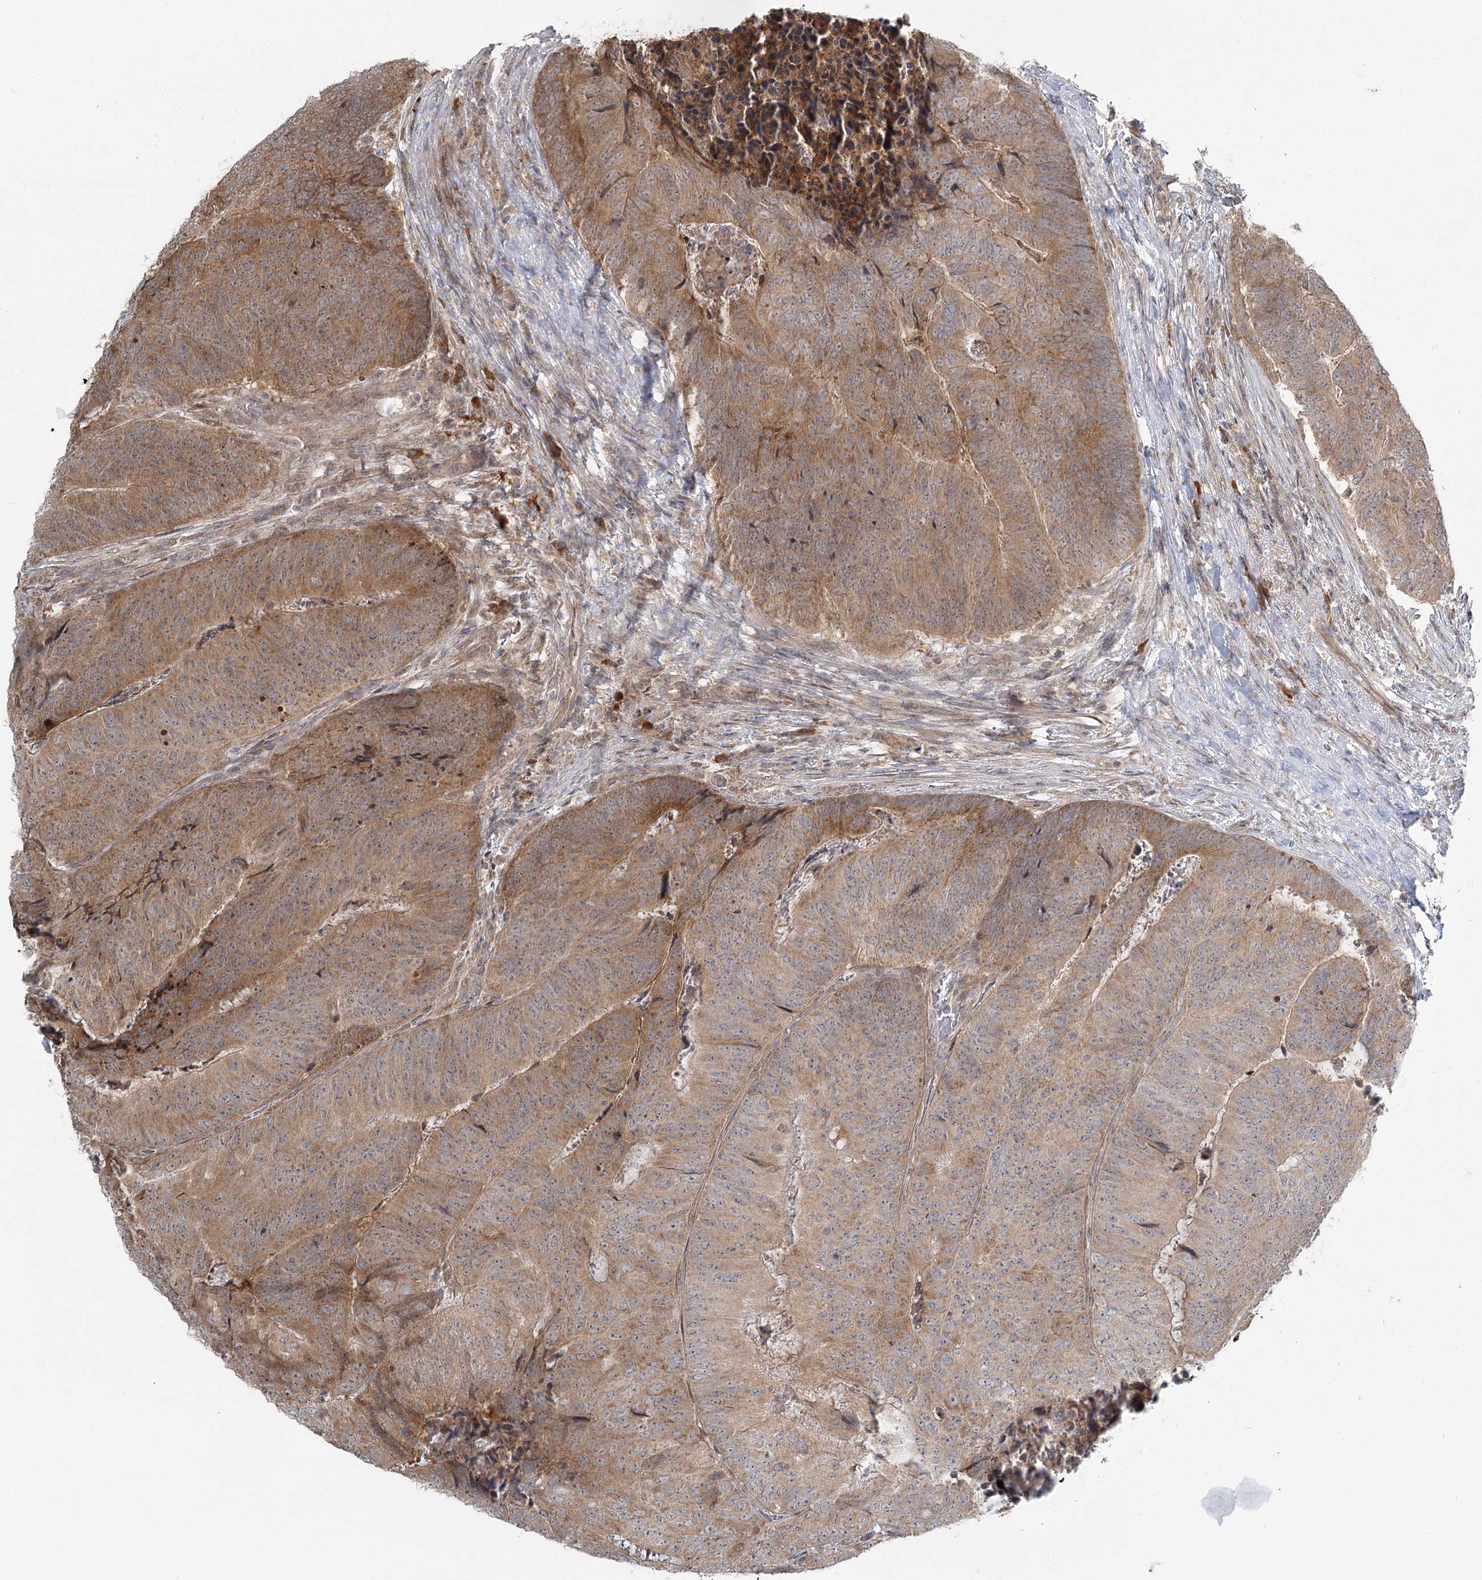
{"staining": {"intensity": "moderate", "quantity": ">75%", "location": "cytoplasmic/membranous"}, "tissue": "colorectal cancer", "cell_type": "Tumor cells", "image_type": "cancer", "snomed": [{"axis": "morphology", "description": "Adenocarcinoma, NOS"}, {"axis": "topography", "description": "Colon"}], "caption": "The image demonstrates immunohistochemical staining of colorectal adenocarcinoma. There is moderate cytoplasmic/membranous positivity is appreciated in approximately >75% of tumor cells.", "gene": "THNSL1", "patient": {"sex": "female", "age": 67}}